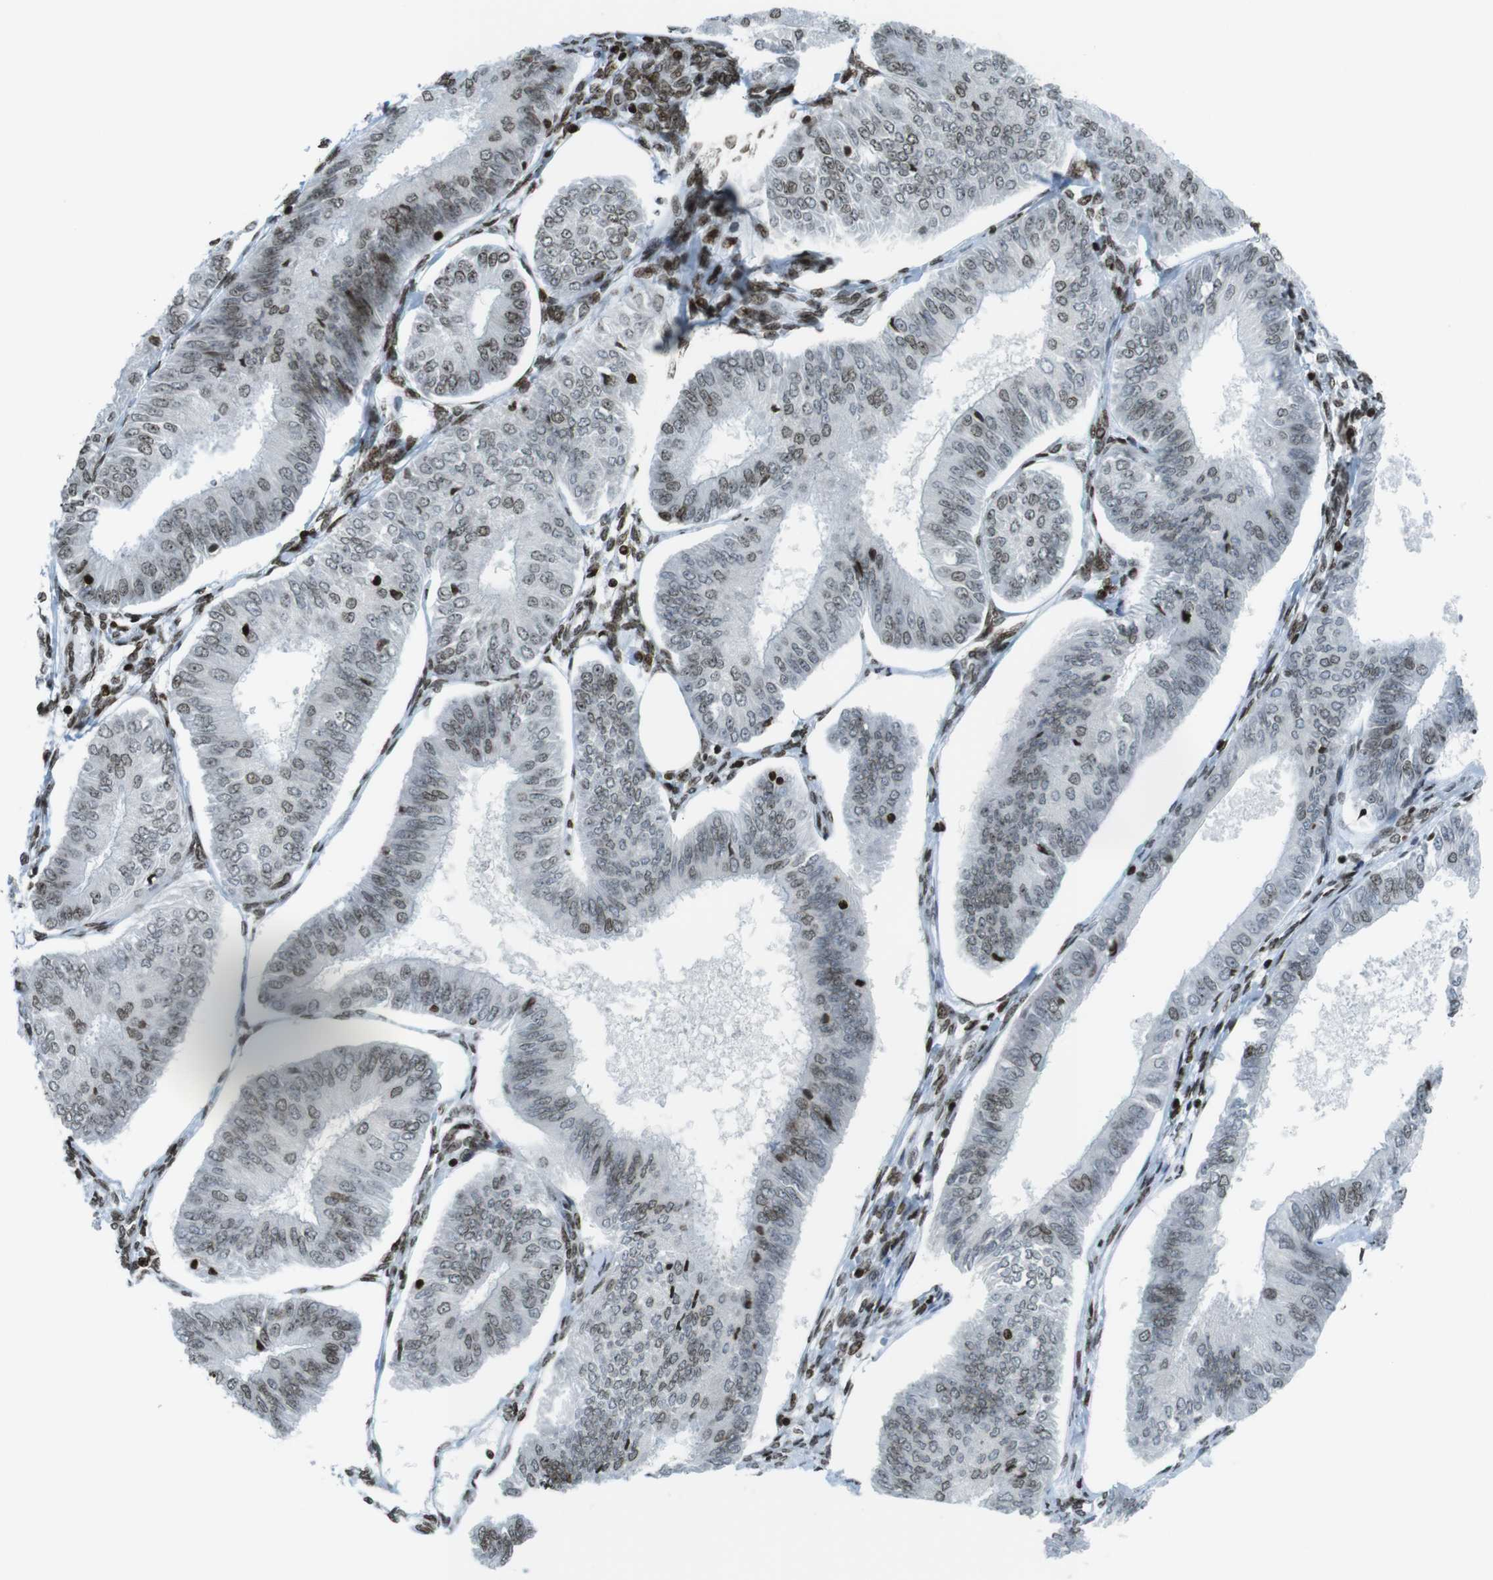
{"staining": {"intensity": "moderate", "quantity": "25%-75%", "location": "nuclear"}, "tissue": "endometrial cancer", "cell_type": "Tumor cells", "image_type": "cancer", "snomed": [{"axis": "morphology", "description": "Adenocarcinoma, NOS"}, {"axis": "topography", "description": "Endometrium"}], "caption": "Protein staining reveals moderate nuclear positivity in approximately 25%-75% of tumor cells in endometrial cancer. The staining is performed using DAB brown chromogen to label protein expression. The nuclei are counter-stained blue using hematoxylin.", "gene": "H2AC8", "patient": {"sex": "female", "age": 58}}